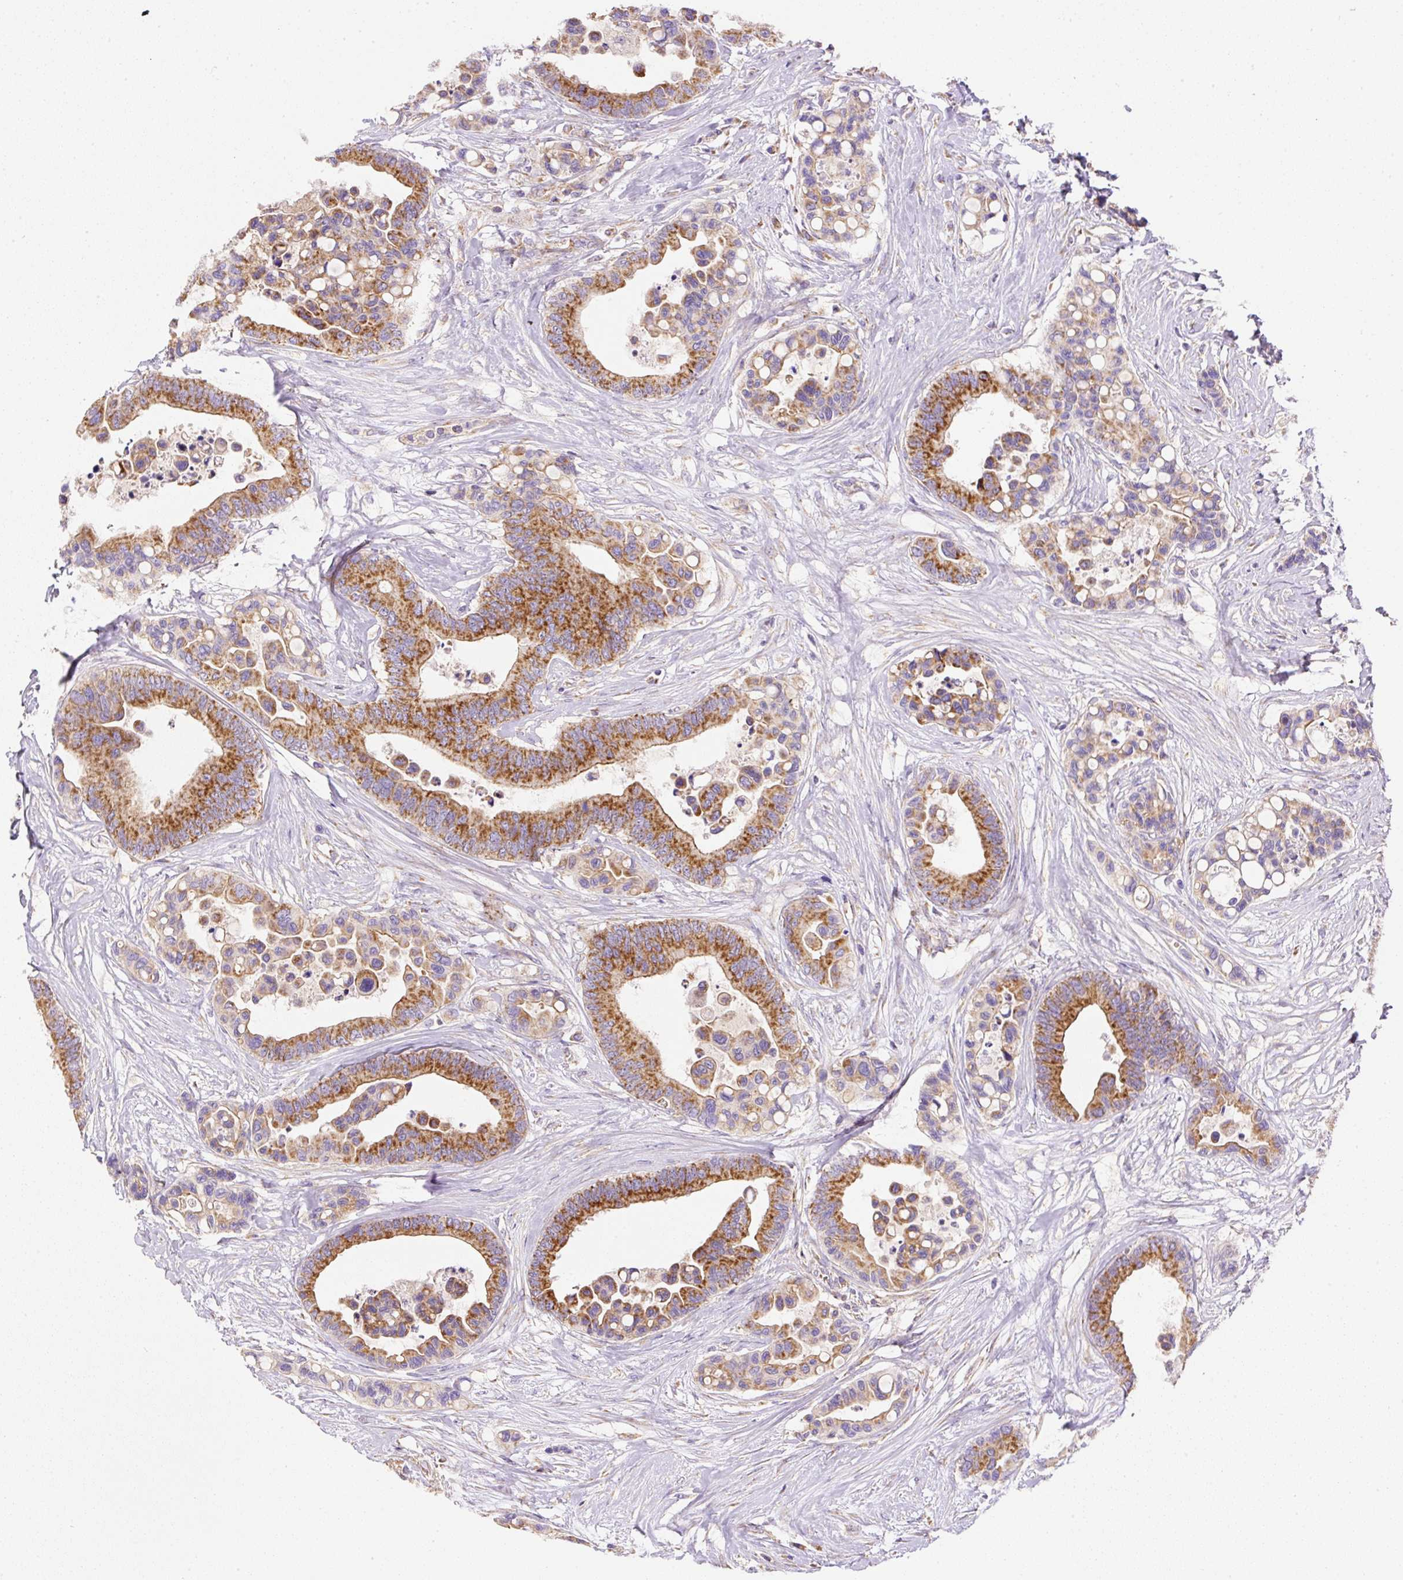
{"staining": {"intensity": "strong", "quantity": ">75%", "location": "cytoplasmic/membranous"}, "tissue": "colorectal cancer", "cell_type": "Tumor cells", "image_type": "cancer", "snomed": [{"axis": "morphology", "description": "Adenocarcinoma, NOS"}, {"axis": "topography", "description": "Colon"}], "caption": "Protein expression analysis of human colorectal adenocarcinoma reveals strong cytoplasmic/membranous expression in approximately >75% of tumor cells.", "gene": "NDUFAF2", "patient": {"sex": "male", "age": 82}}